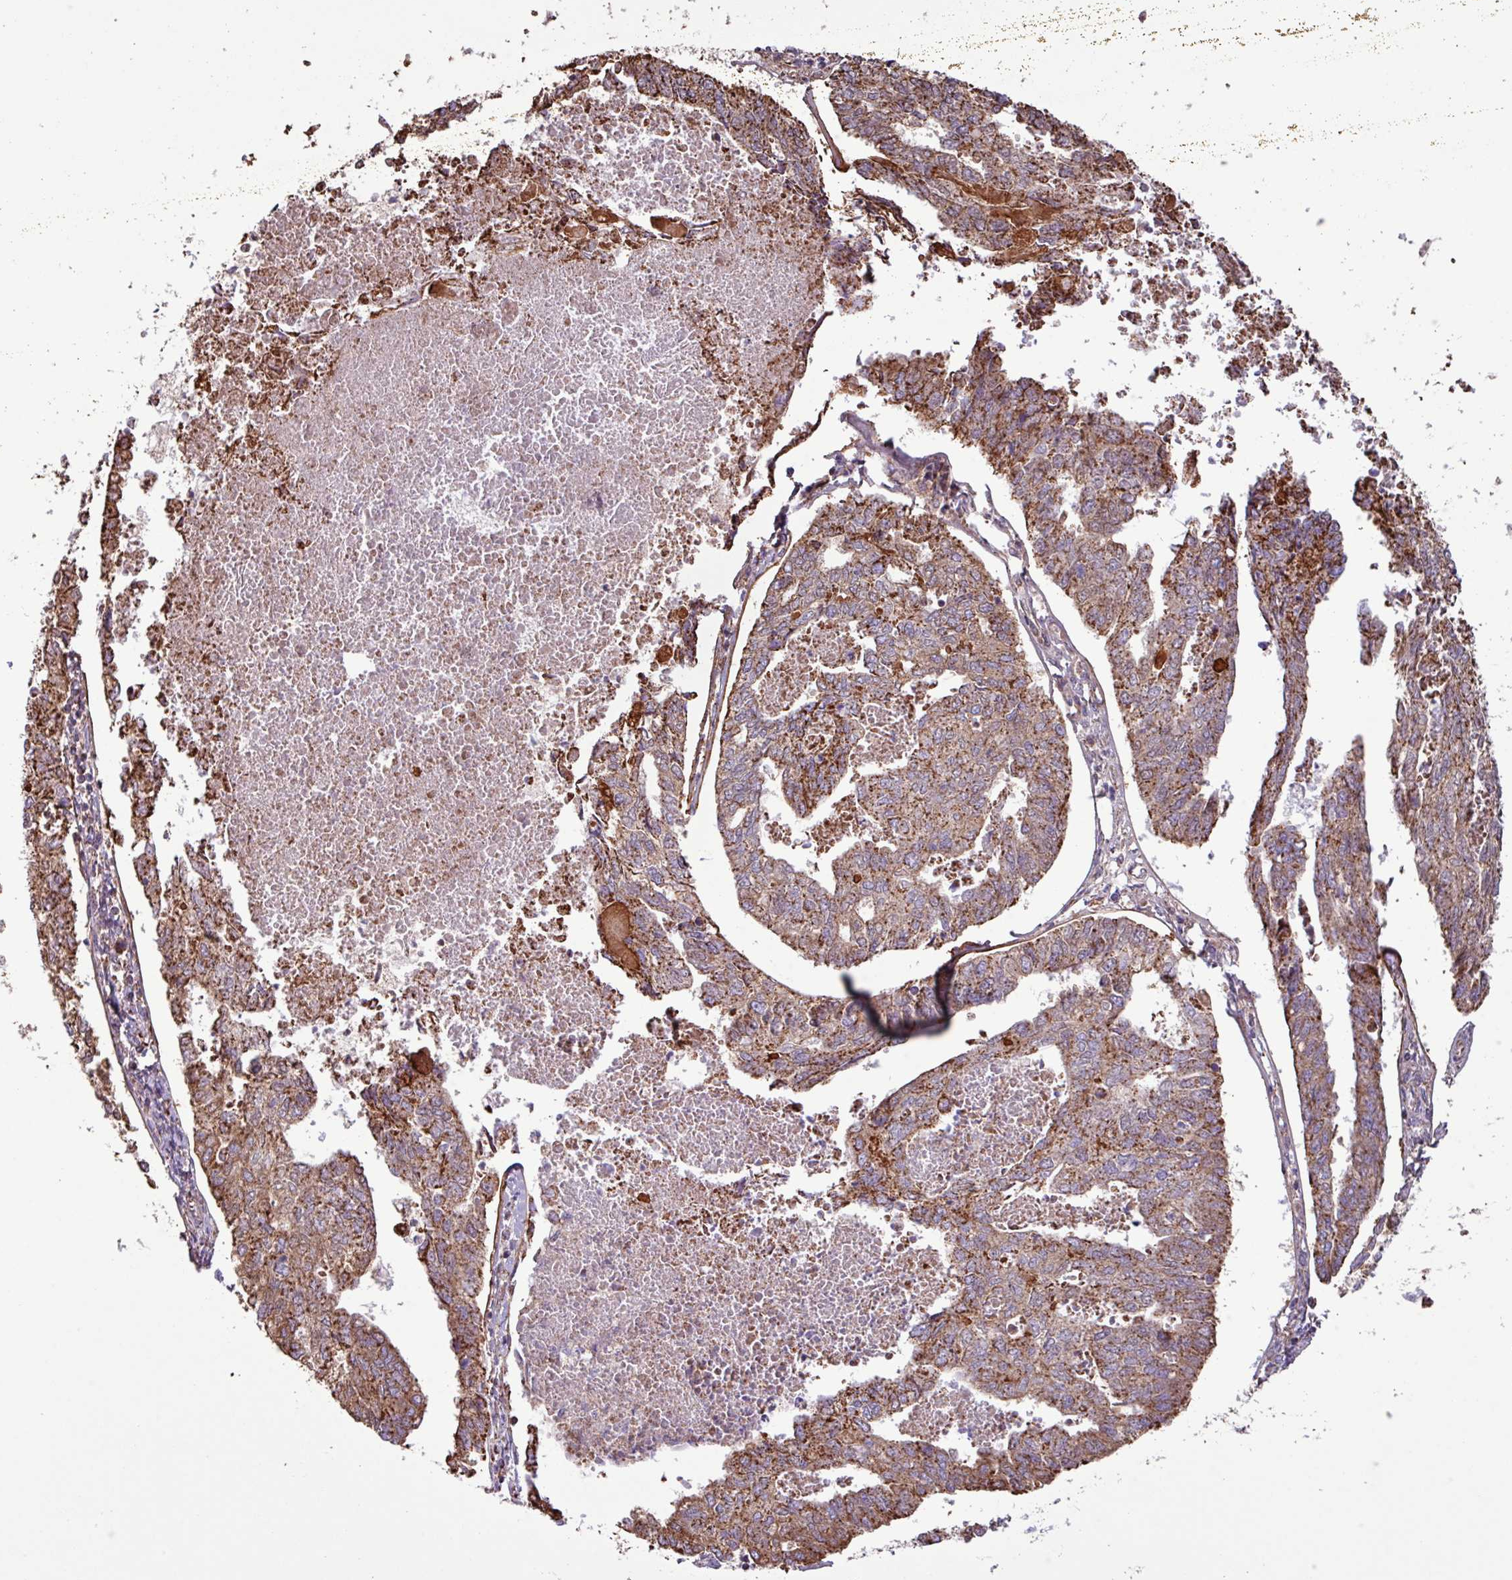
{"staining": {"intensity": "moderate", "quantity": ">75%", "location": "cytoplasmic/membranous"}, "tissue": "endometrial cancer", "cell_type": "Tumor cells", "image_type": "cancer", "snomed": [{"axis": "morphology", "description": "Adenocarcinoma, NOS"}, {"axis": "topography", "description": "Endometrium"}], "caption": "Tumor cells display medium levels of moderate cytoplasmic/membranous expression in approximately >75% of cells in adenocarcinoma (endometrial). (IHC, brightfield microscopy, high magnification).", "gene": "RTL3", "patient": {"sex": "female", "age": 73}}